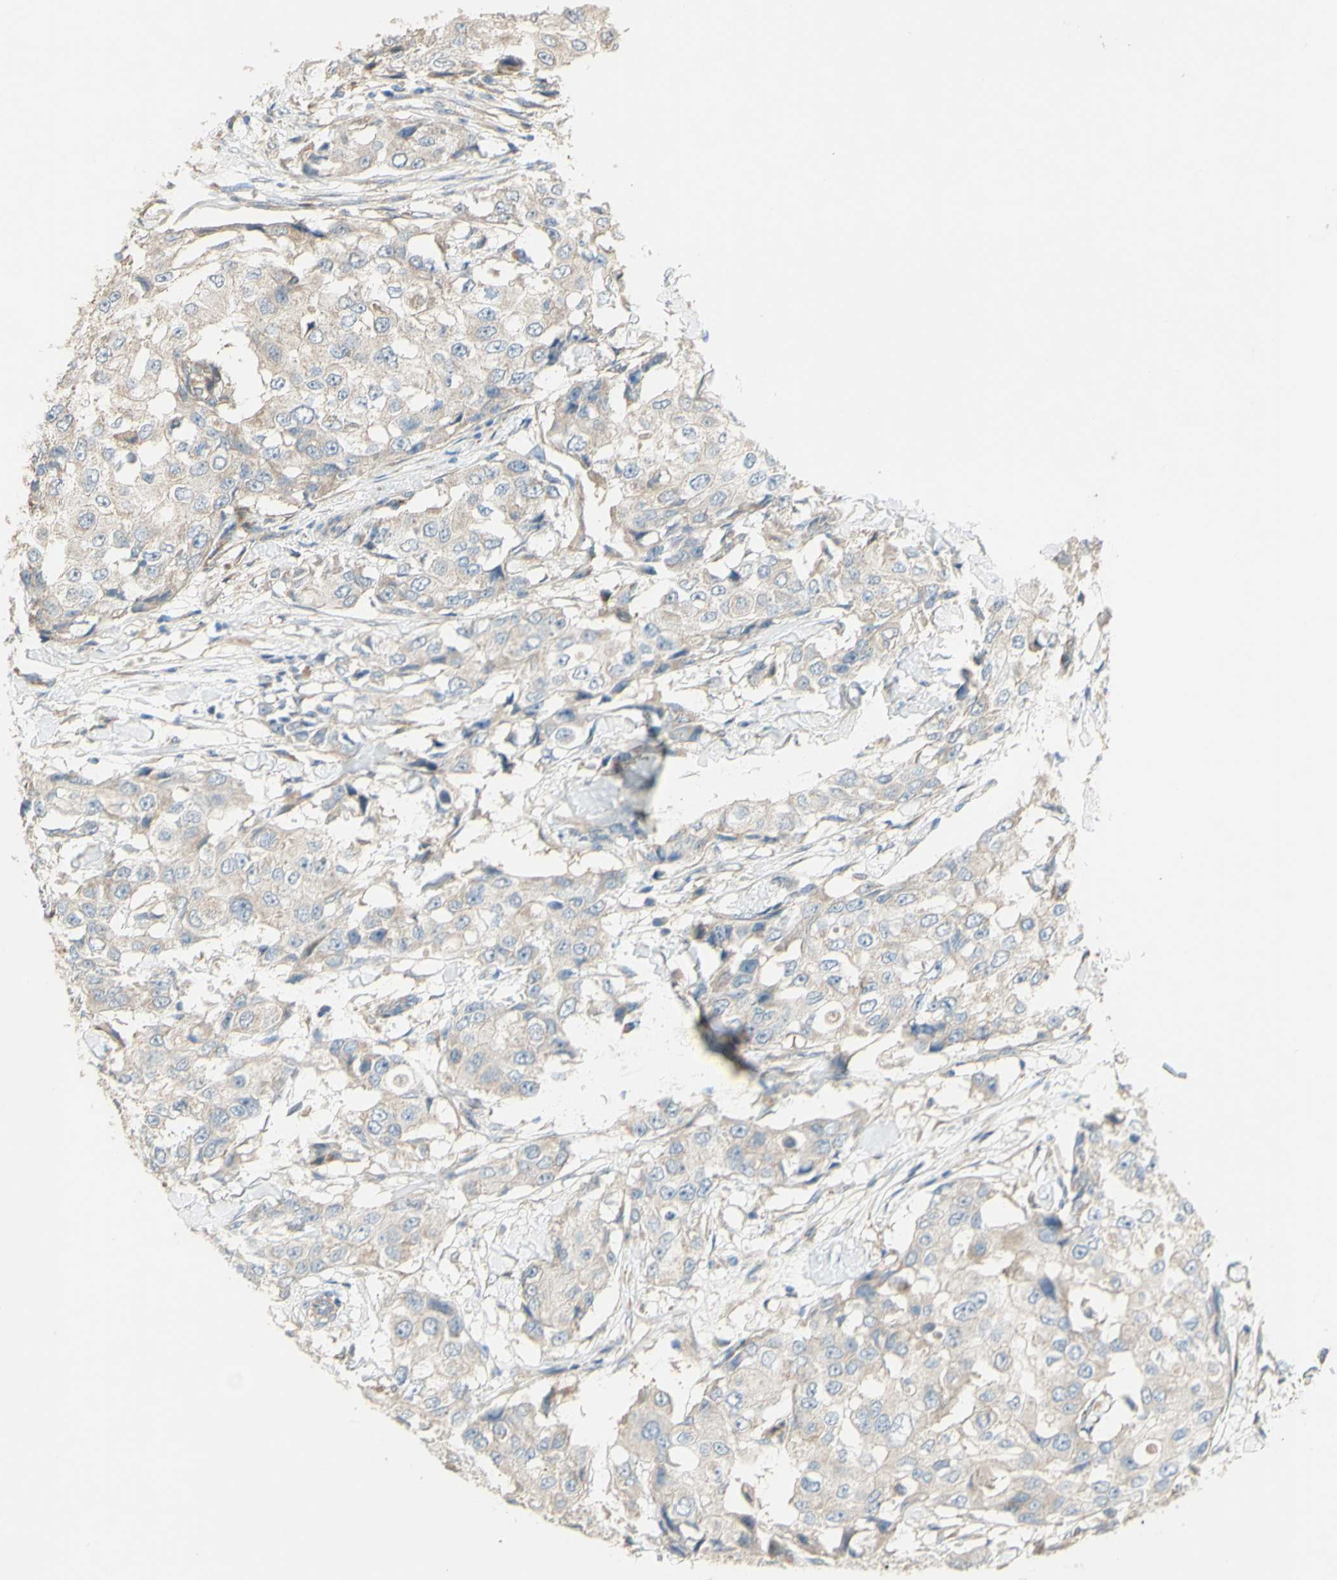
{"staining": {"intensity": "negative", "quantity": "none", "location": "none"}, "tissue": "breast cancer", "cell_type": "Tumor cells", "image_type": "cancer", "snomed": [{"axis": "morphology", "description": "Duct carcinoma"}, {"axis": "topography", "description": "Breast"}], "caption": "IHC of breast intraductal carcinoma reveals no expression in tumor cells.", "gene": "DKK3", "patient": {"sex": "female", "age": 27}}